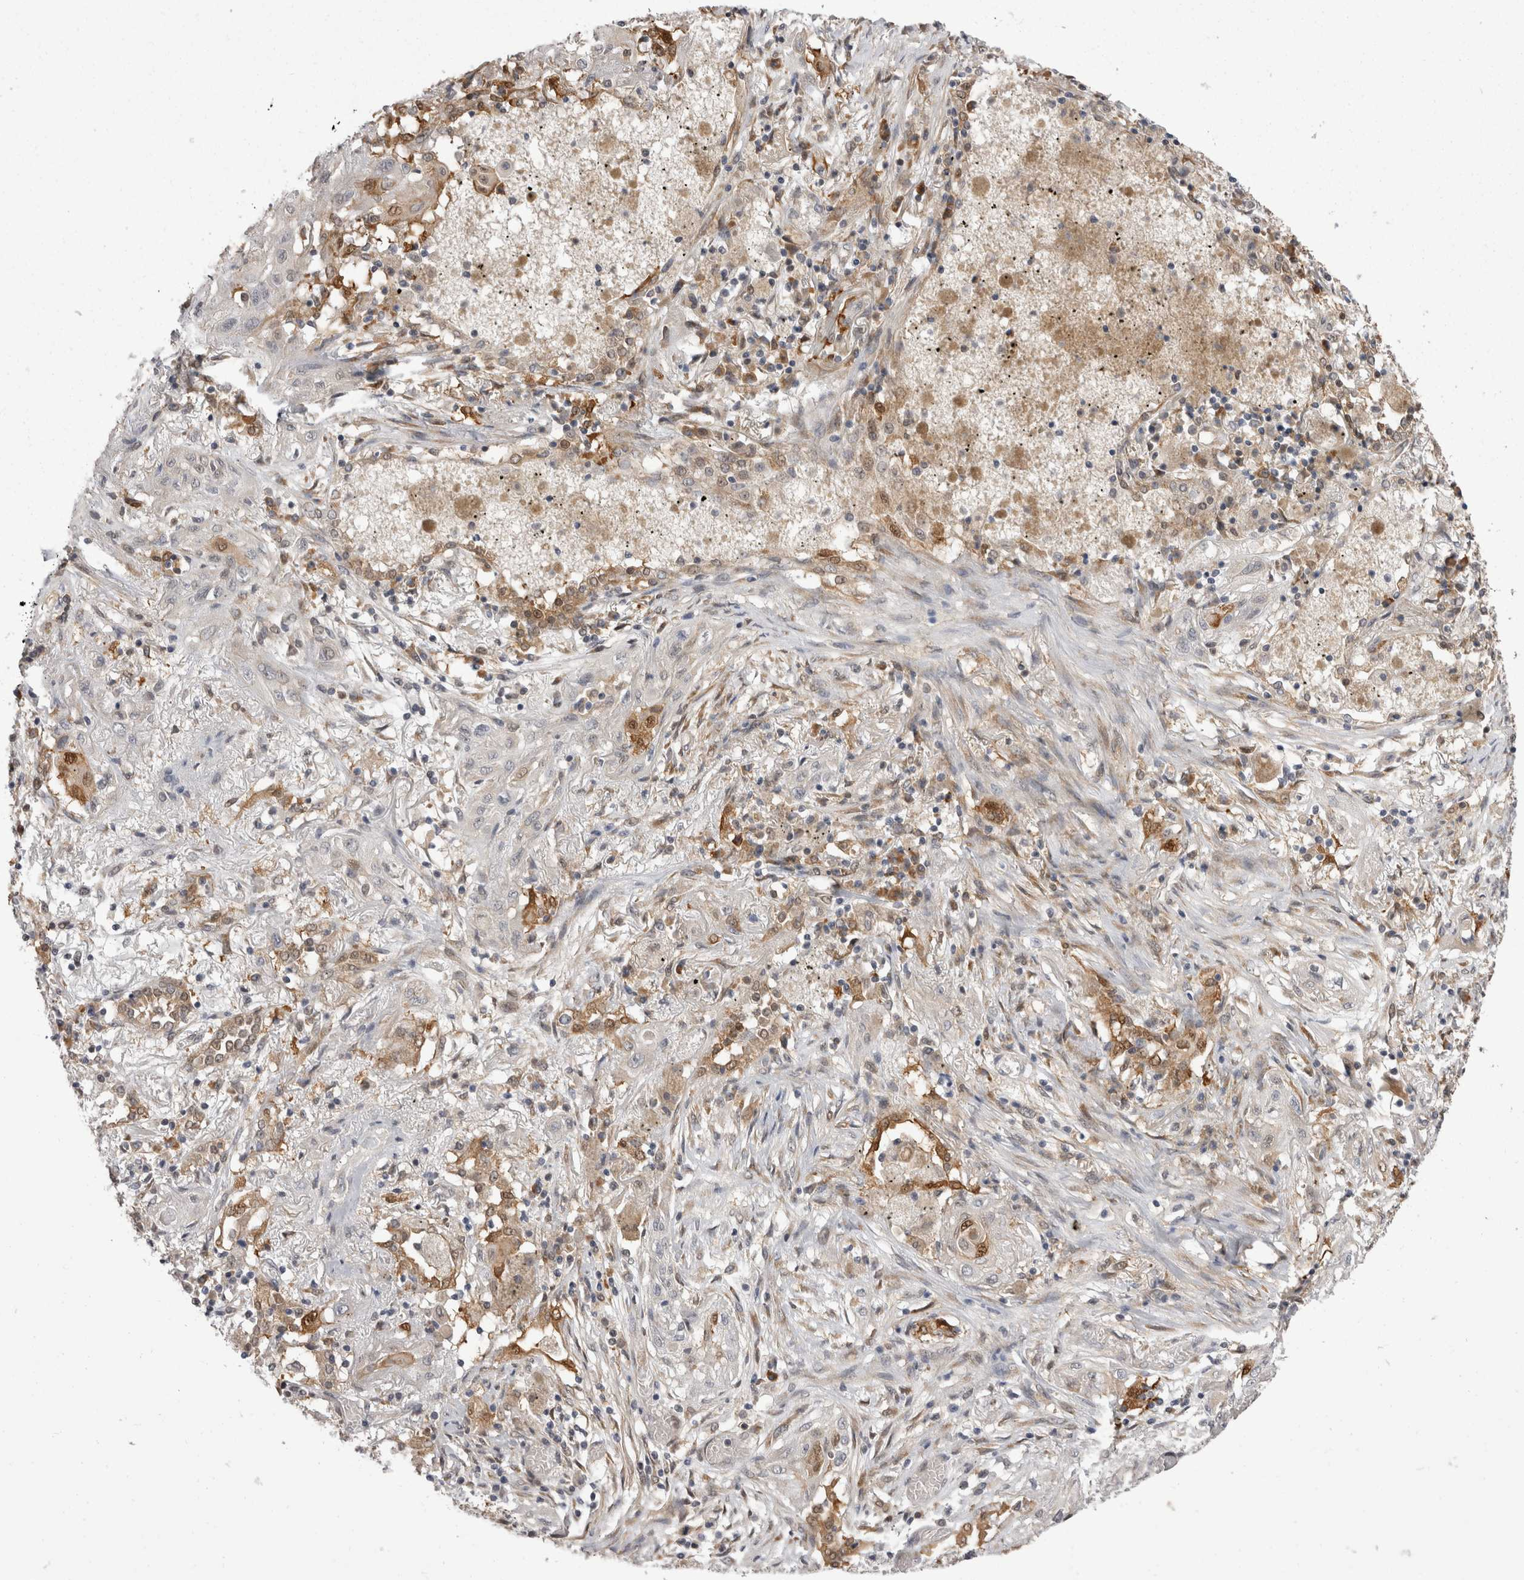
{"staining": {"intensity": "negative", "quantity": "none", "location": "none"}, "tissue": "lung cancer", "cell_type": "Tumor cells", "image_type": "cancer", "snomed": [{"axis": "morphology", "description": "Squamous cell carcinoma, NOS"}, {"axis": "topography", "description": "Lung"}], "caption": "Tumor cells show no significant positivity in lung cancer (squamous cell carcinoma).", "gene": "CHIC2", "patient": {"sex": "female", "age": 47}}